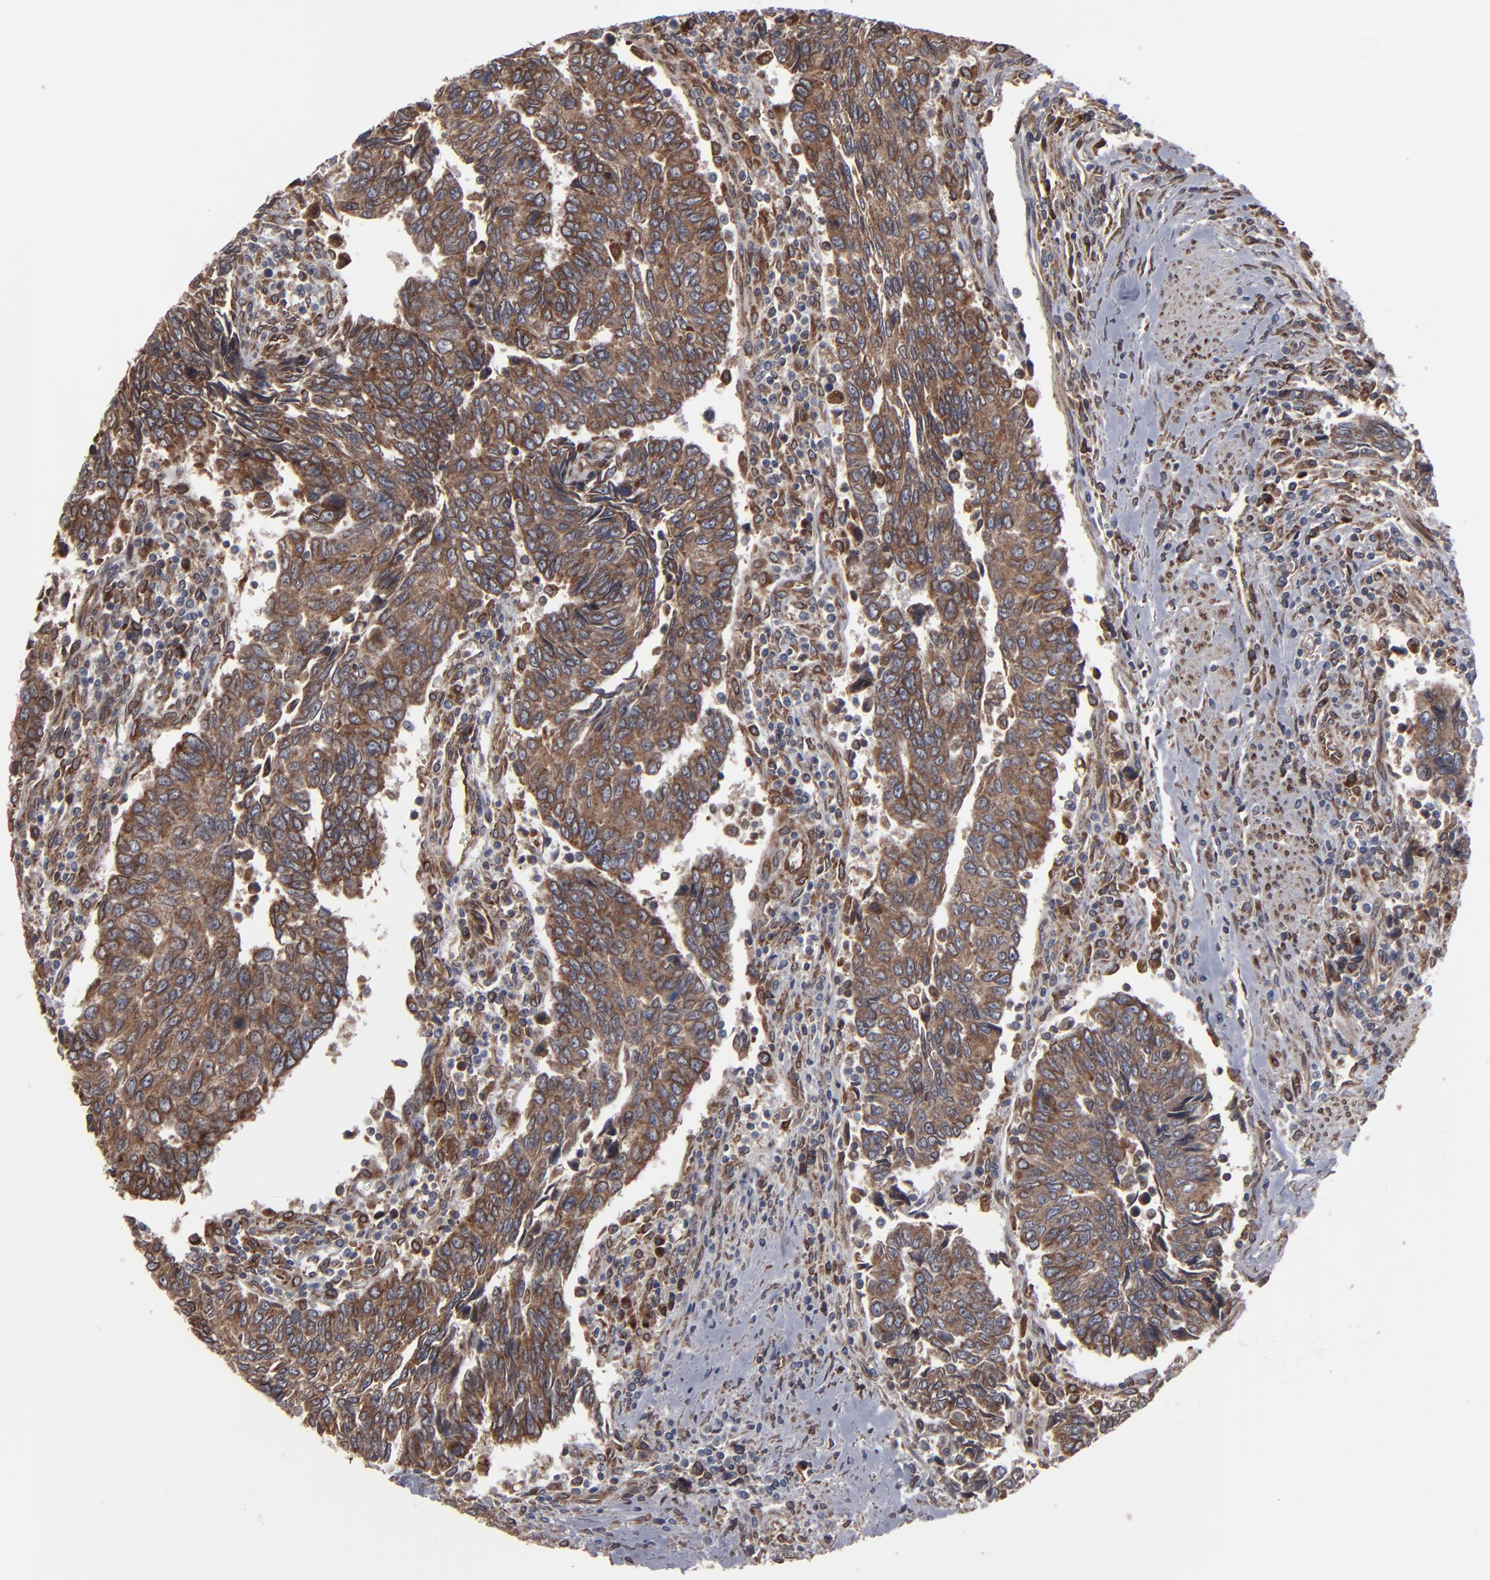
{"staining": {"intensity": "moderate", "quantity": ">75%", "location": "cytoplasmic/membranous"}, "tissue": "urothelial cancer", "cell_type": "Tumor cells", "image_type": "cancer", "snomed": [{"axis": "morphology", "description": "Urothelial carcinoma, High grade"}, {"axis": "topography", "description": "Urinary bladder"}], "caption": "Urothelial cancer stained for a protein reveals moderate cytoplasmic/membranous positivity in tumor cells.", "gene": "CNIH1", "patient": {"sex": "male", "age": 86}}